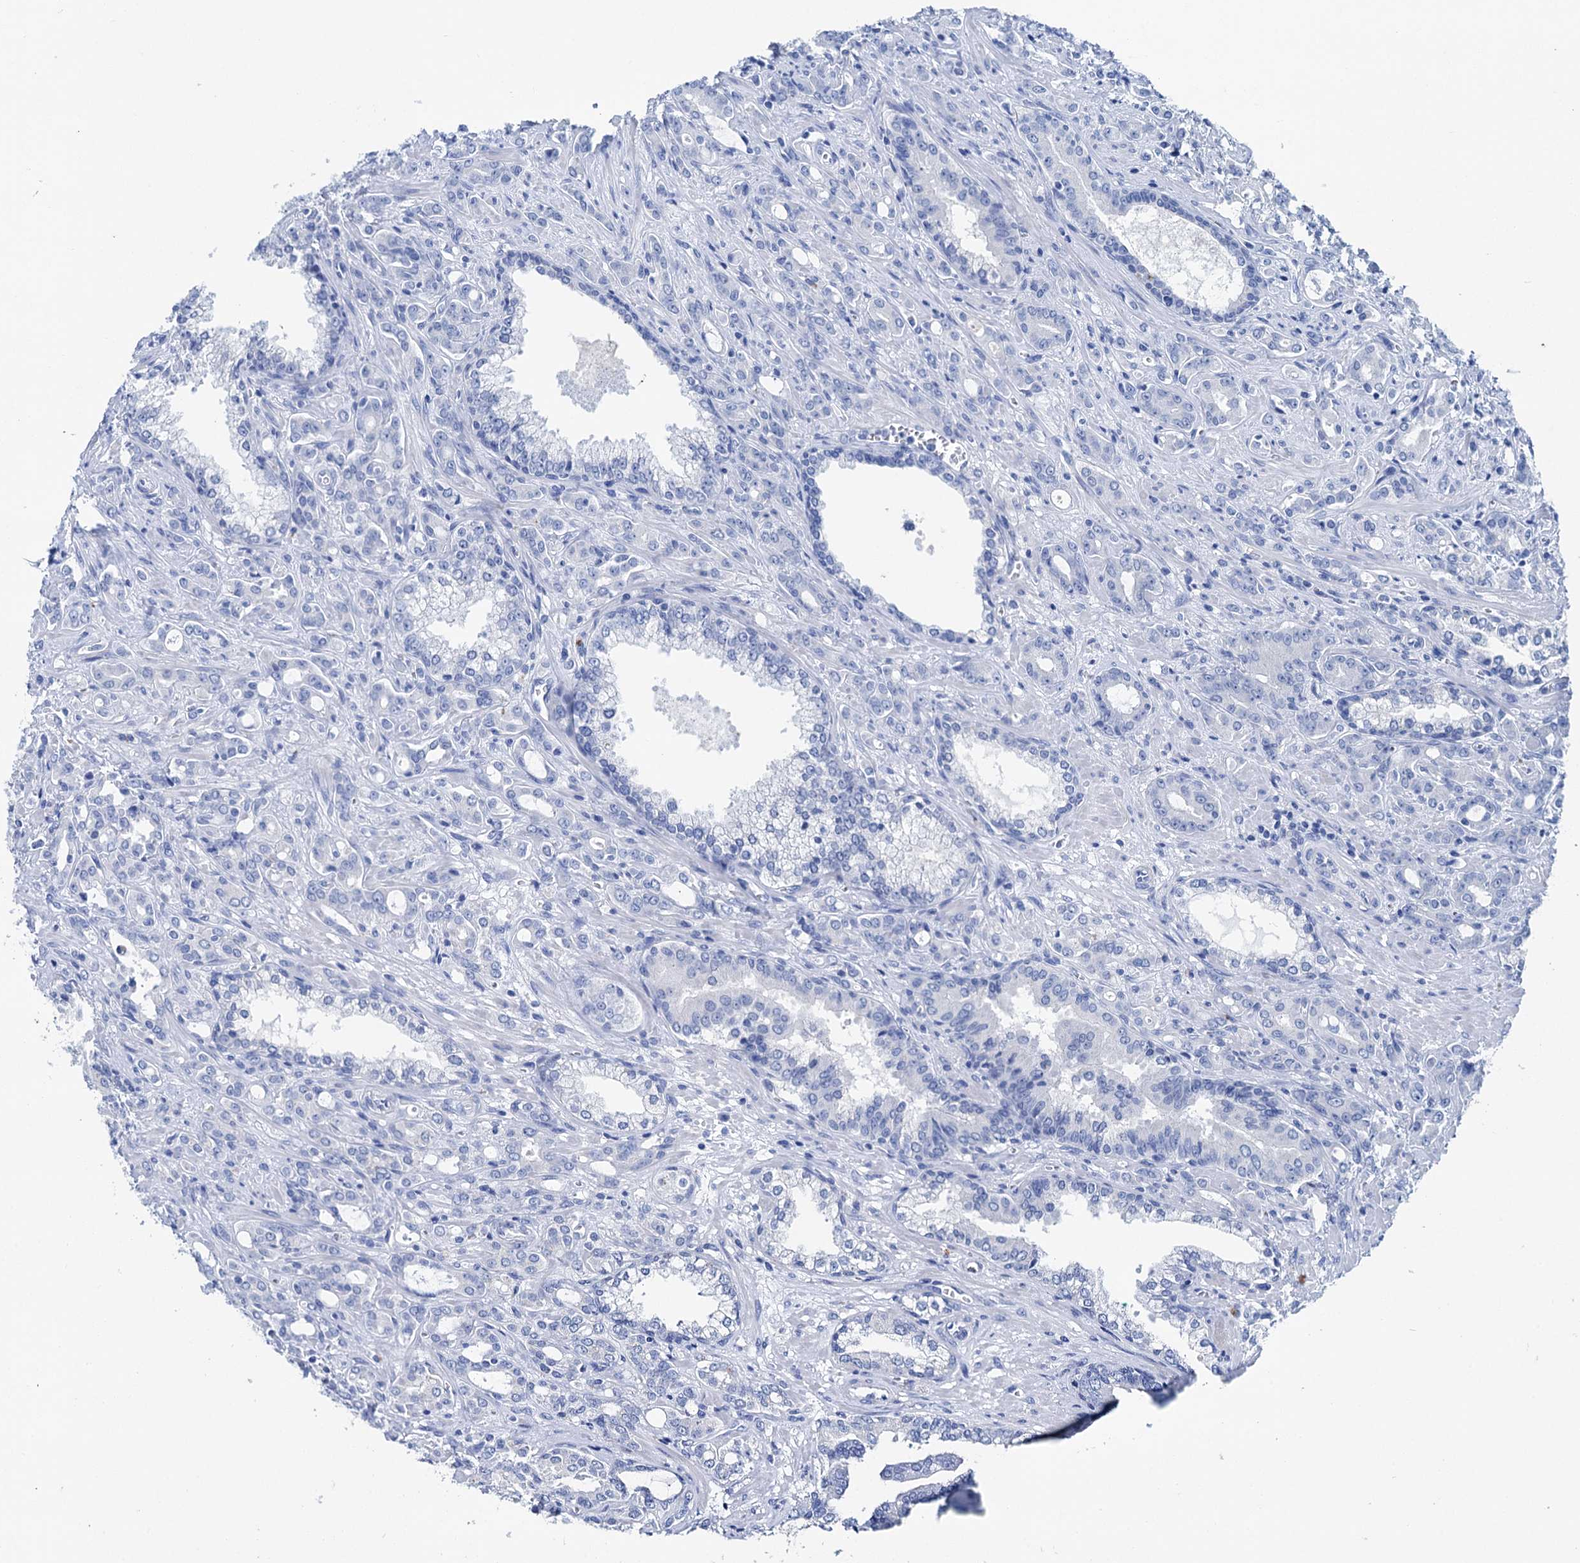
{"staining": {"intensity": "negative", "quantity": "none", "location": "none"}, "tissue": "prostate cancer", "cell_type": "Tumor cells", "image_type": "cancer", "snomed": [{"axis": "morphology", "description": "Adenocarcinoma, High grade"}, {"axis": "topography", "description": "Prostate"}], "caption": "A high-resolution micrograph shows immunohistochemistry staining of prostate cancer, which displays no significant staining in tumor cells.", "gene": "BRINP1", "patient": {"sex": "male", "age": 72}}